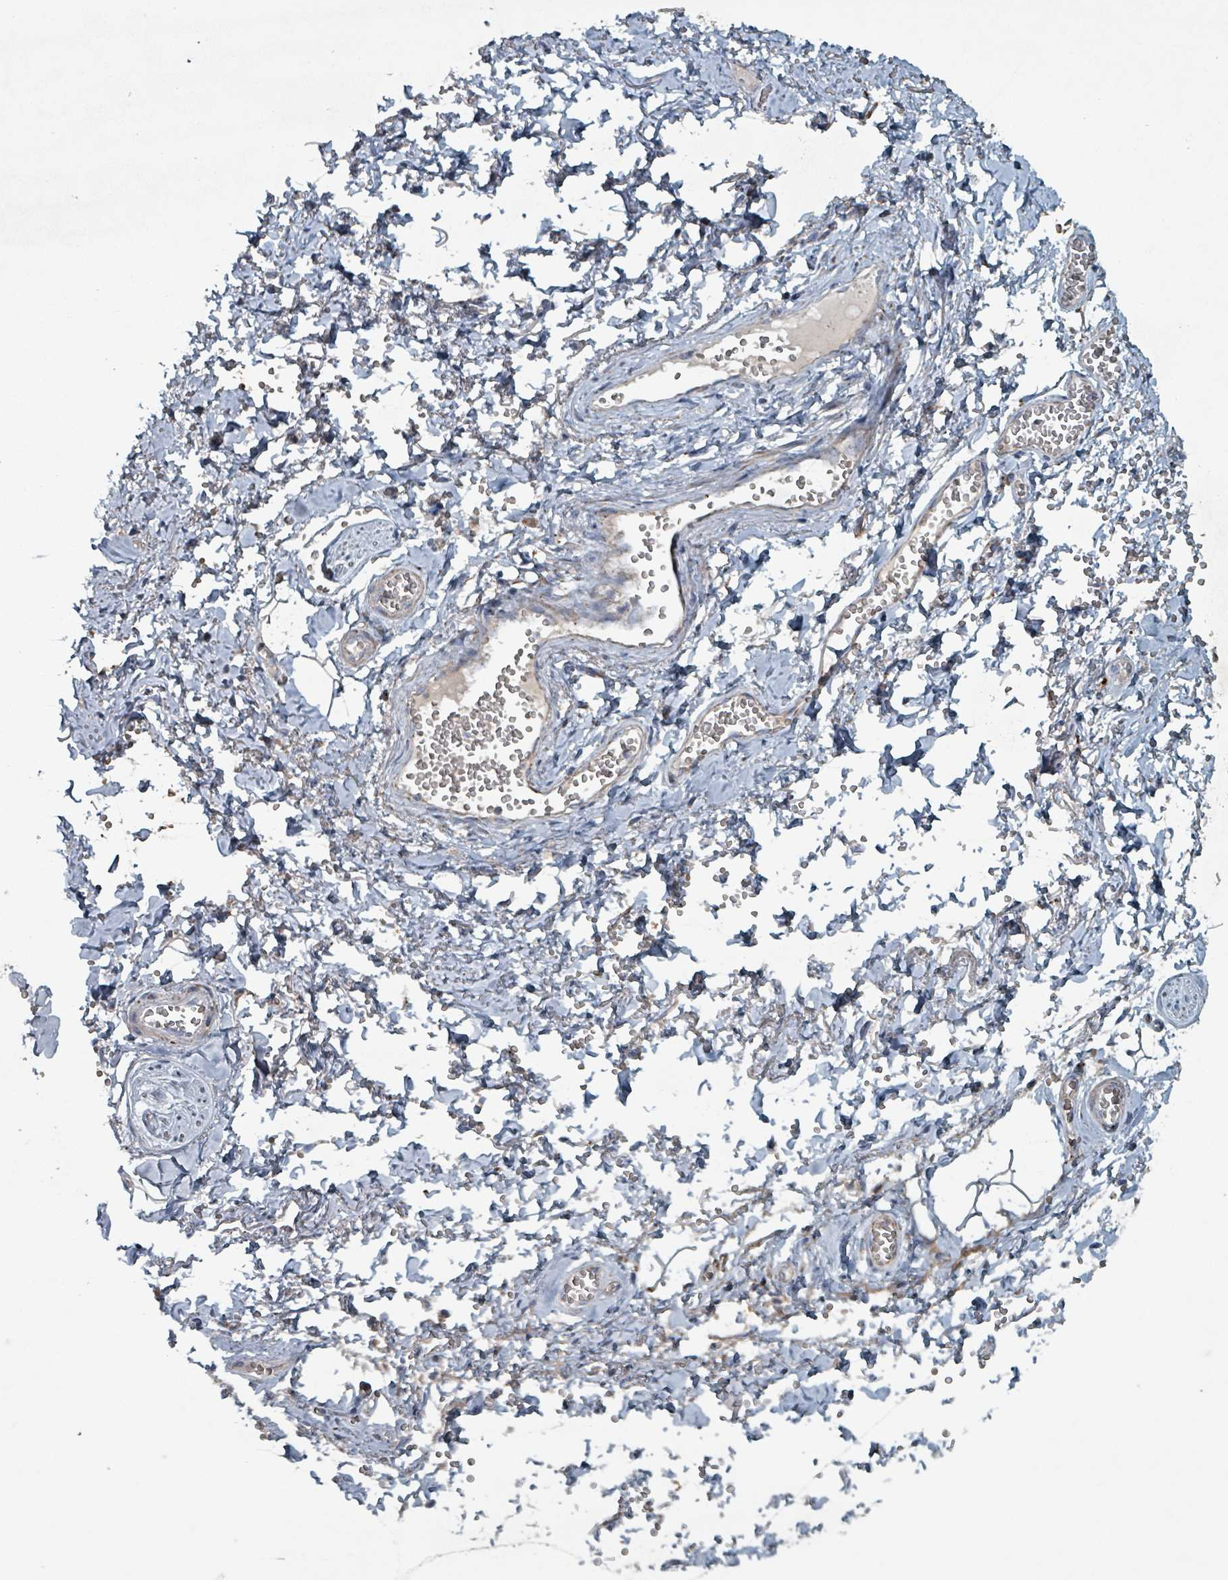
{"staining": {"intensity": "negative", "quantity": "none", "location": "none"}, "tissue": "adipose tissue", "cell_type": "Adipocytes", "image_type": "normal", "snomed": [{"axis": "morphology", "description": "Normal tissue, NOS"}, {"axis": "topography", "description": "Vulva"}, {"axis": "topography", "description": "Vagina"}, {"axis": "topography", "description": "Peripheral nerve tissue"}], "caption": "Immunohistochemistry image of normal adipose tissue stained for a protein (brown), which demonstrates no positivity in adipocytes. (Immunohistochemistry, brightfield microscopy, high magnification).", "gene": "ABHD18", "patient": {"sex": "female", "age": 66}}